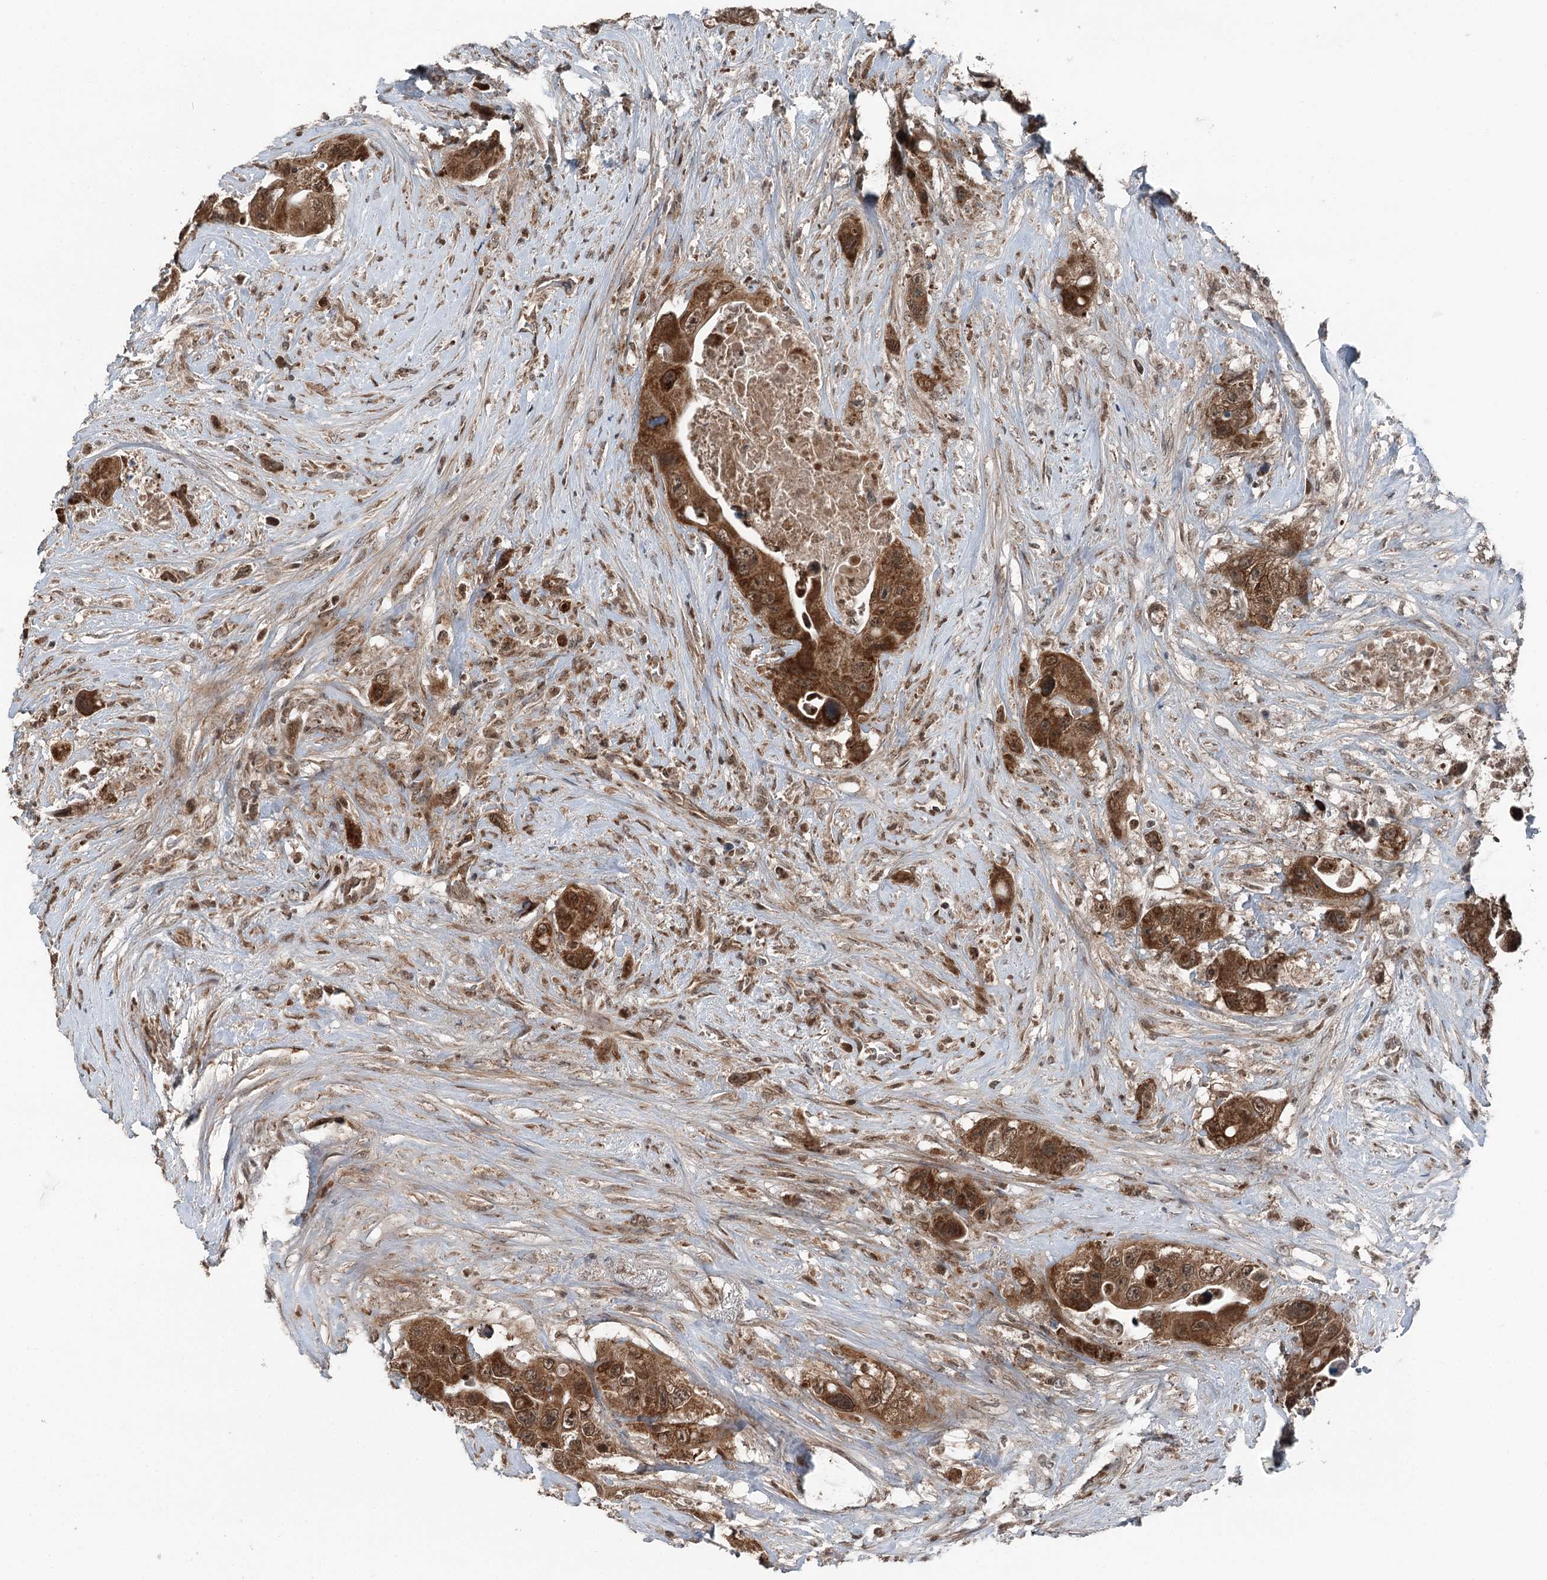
{"staining": {"intensity": "strong", "quantity": ">75%", "location": "cytoplasmic/membranous"}, "tissue": "colorectal cancer", "cell_type": "Tumor cells", "image_type": "cancer", "snomed": [{"axis": "morphology", "description": "Adenocarcinoma, NOS"}, {"axis": "topography", "description": "Colon"}], "caption": "Protein positivity by IHC displays strong cytoplasmic/membranous staining in approximately >75% of tumor cells in colorectal cancer (adenocarcinoma). The protein is shown in brown color, while the nuclei are stained blue.", "gene": "WAPL", "patient": {"sex": "female", "age": 46}}